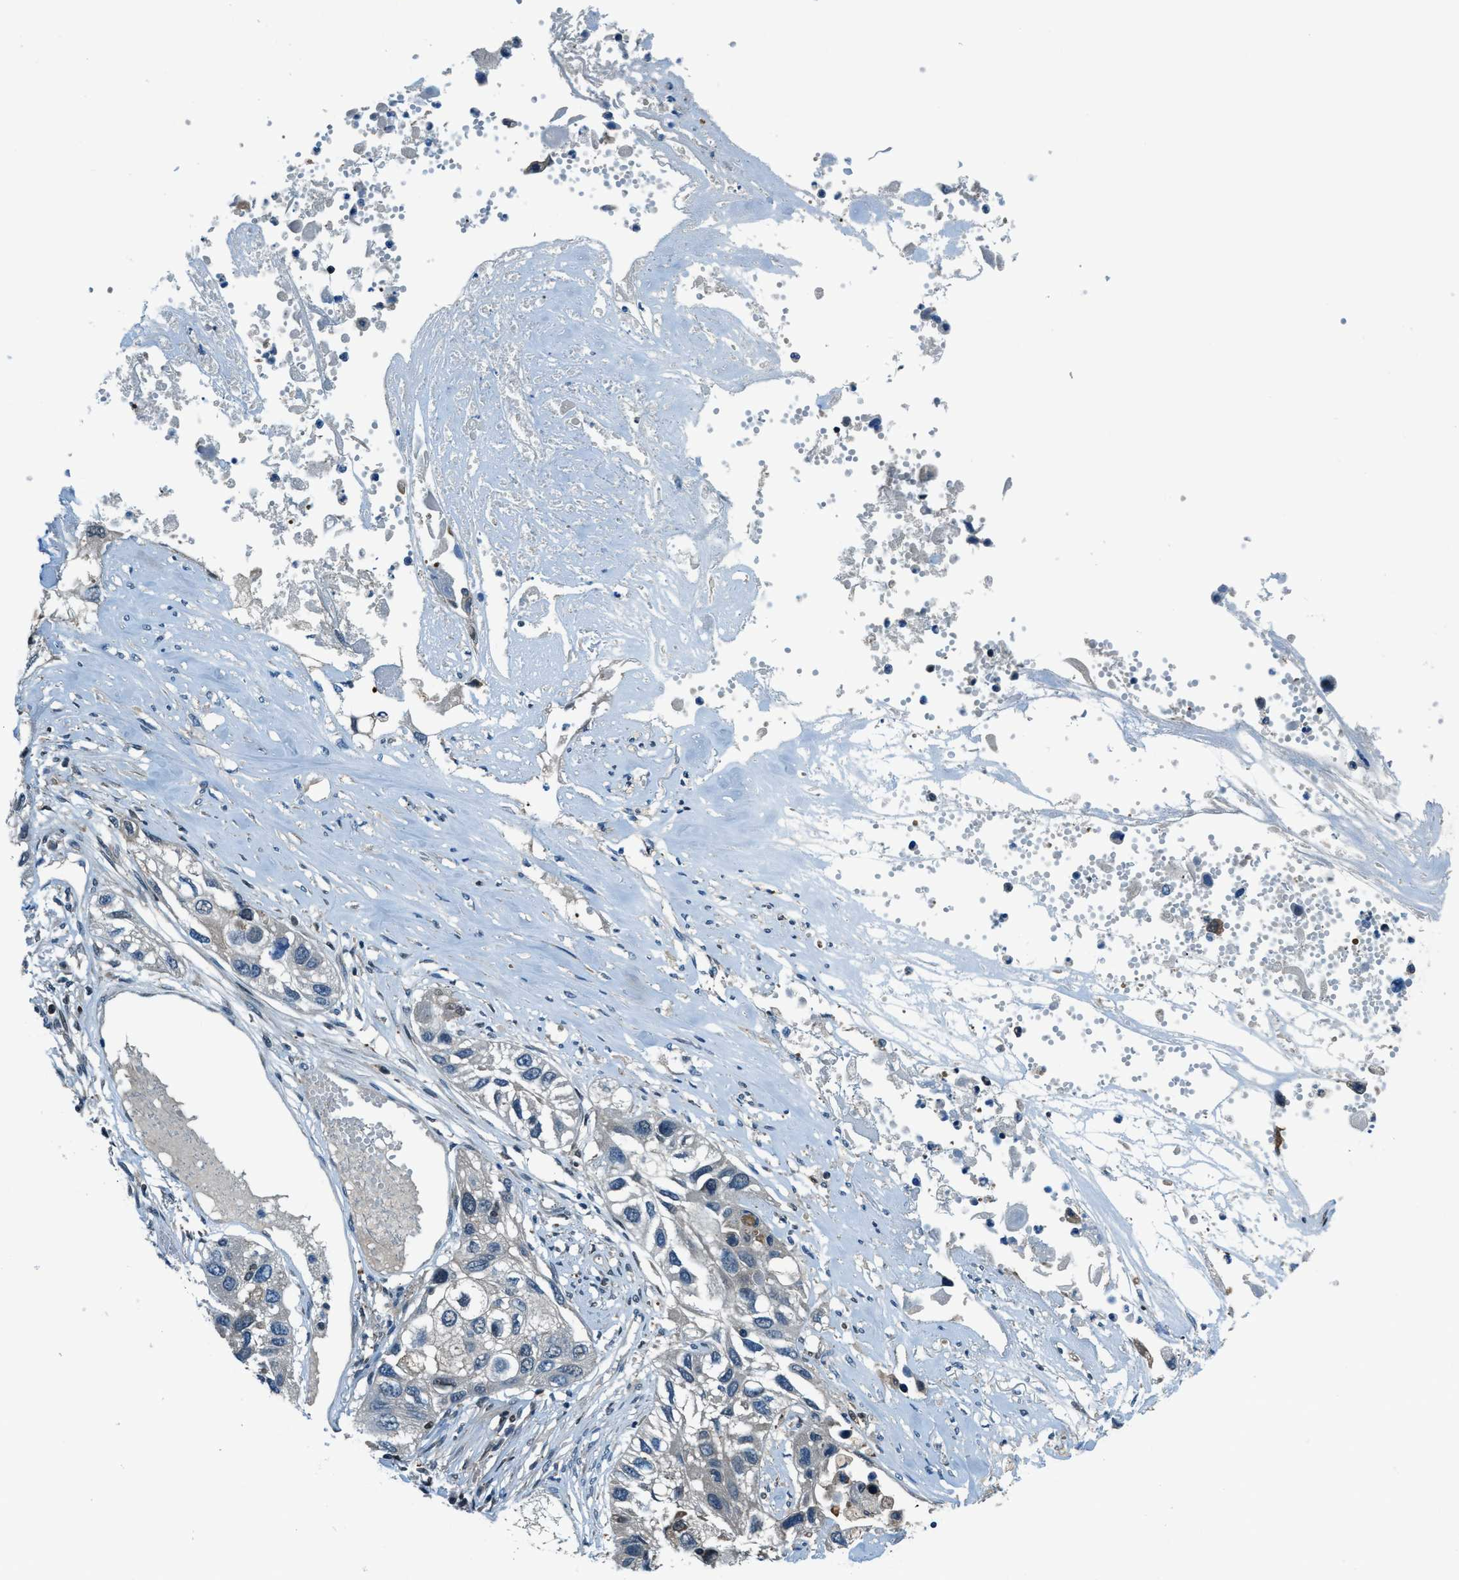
{"staining": {"intensity": "weak", "quantity": "<25%", "location": "cytoplasmic/membranous"}, "tissue": "lung cancer", "cell_type": "Tumor cells", "image_type": "cancer", "snomed": [{"axis": "morphology", "description": "Squamous cell carcinoma, NOS"}, {"axis": "topography", "description": "Lung"}], "caption": "This is an immunohistochemistry (IHC) histopathology image of lung cancer (squamous cell carcinoma). There is no staining in tumor cells.", "gene": "HEBP2", "patient": {"sex": "male", "age": 71}}